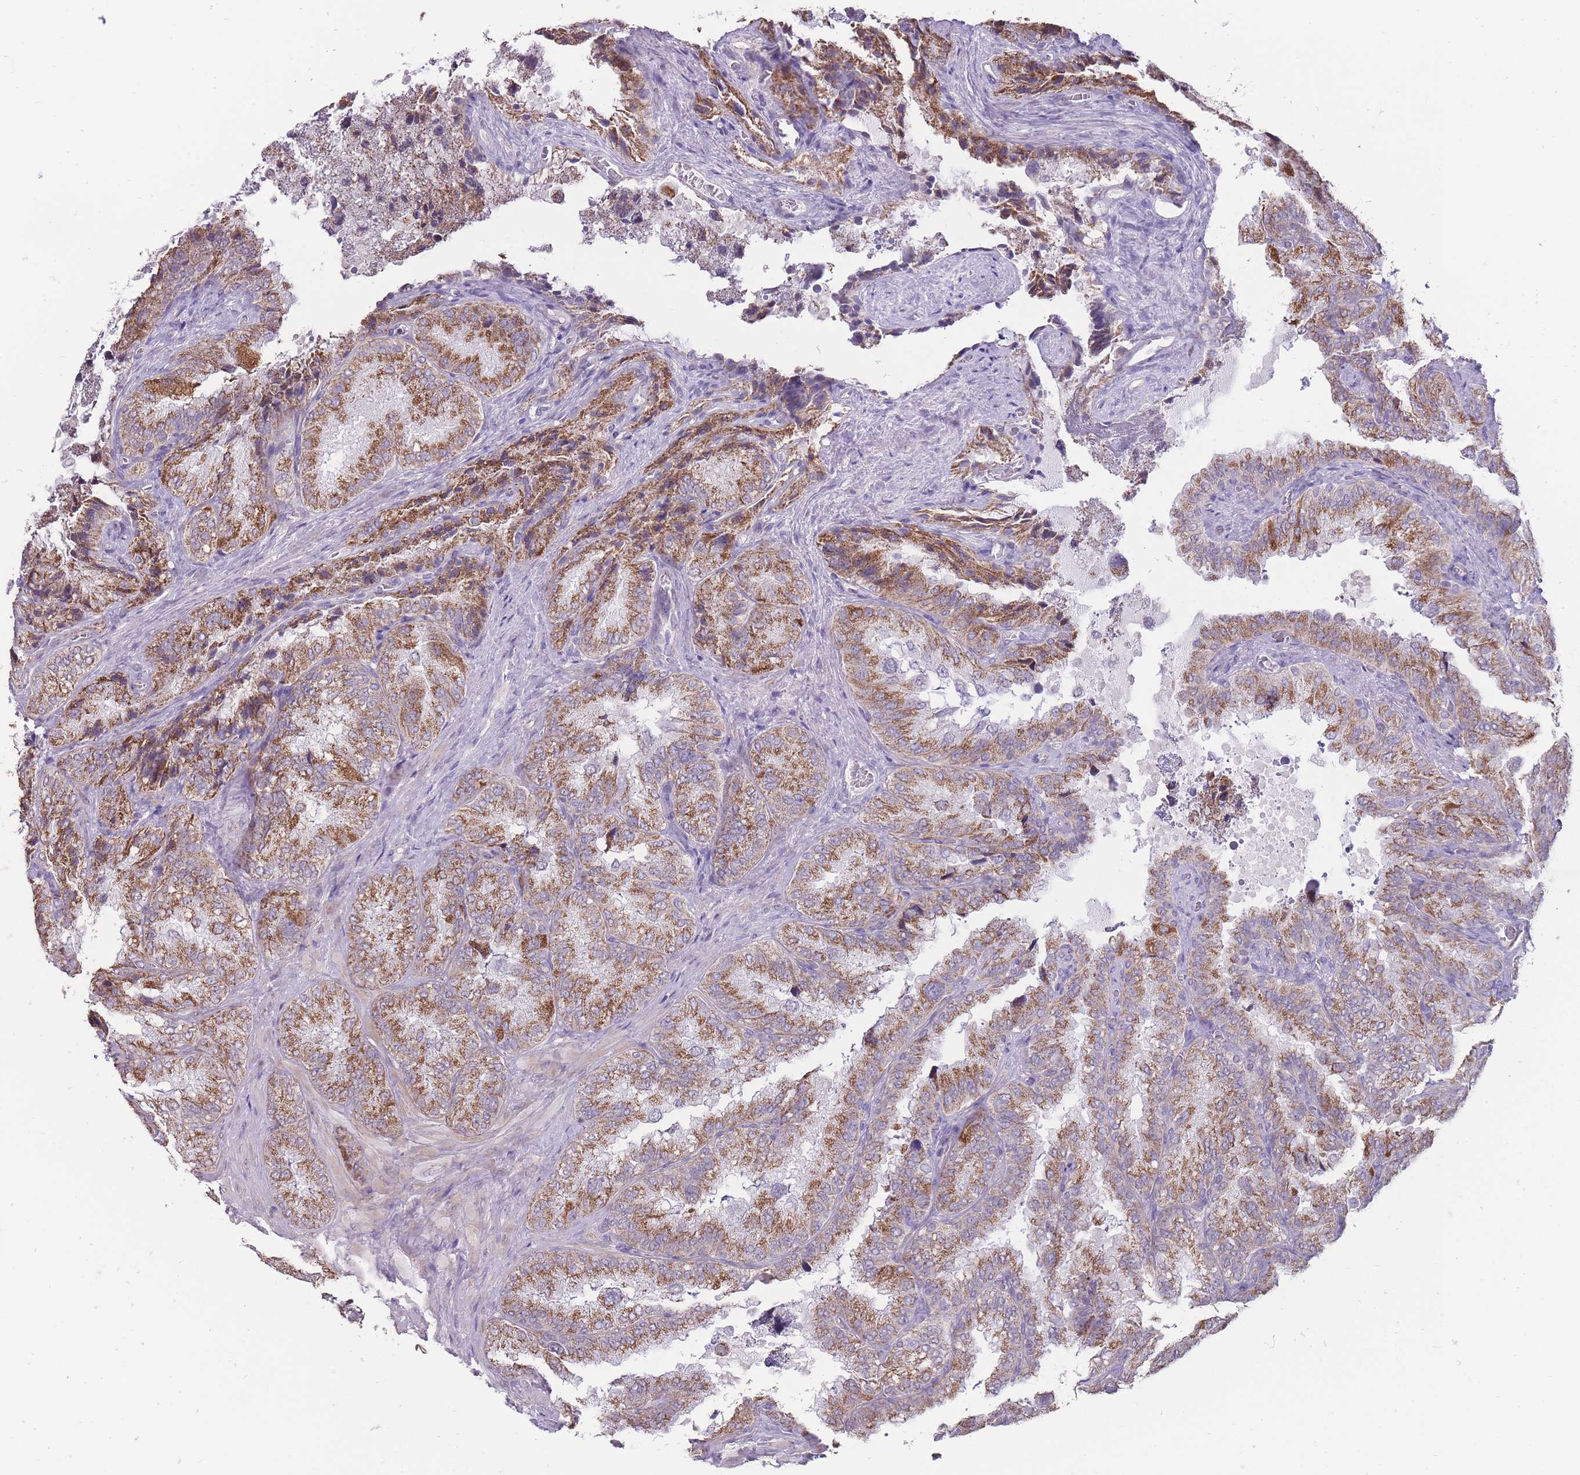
{"staining": {"intensity": "moderate", "quantity": ">75%", "location": "cytoplasmic/membranous"}, "tissue": "seminal vesicle", "cell_type": "Glandular cells", "image_type": "normal", "snomed": [{"axis": "morphology", "description": "Normal tissue, NOS"}, {"axis": "topography", "description": "Seminal veicle"}], "caption": "About >75% of glandular cells in normal human seminal vesicle display moderate cytoplasmic/membranous protein expression as visualized by brown immunohistochemical staining.", "gene": "NELL1", "patient": {"sex": "male", "age": 58}}